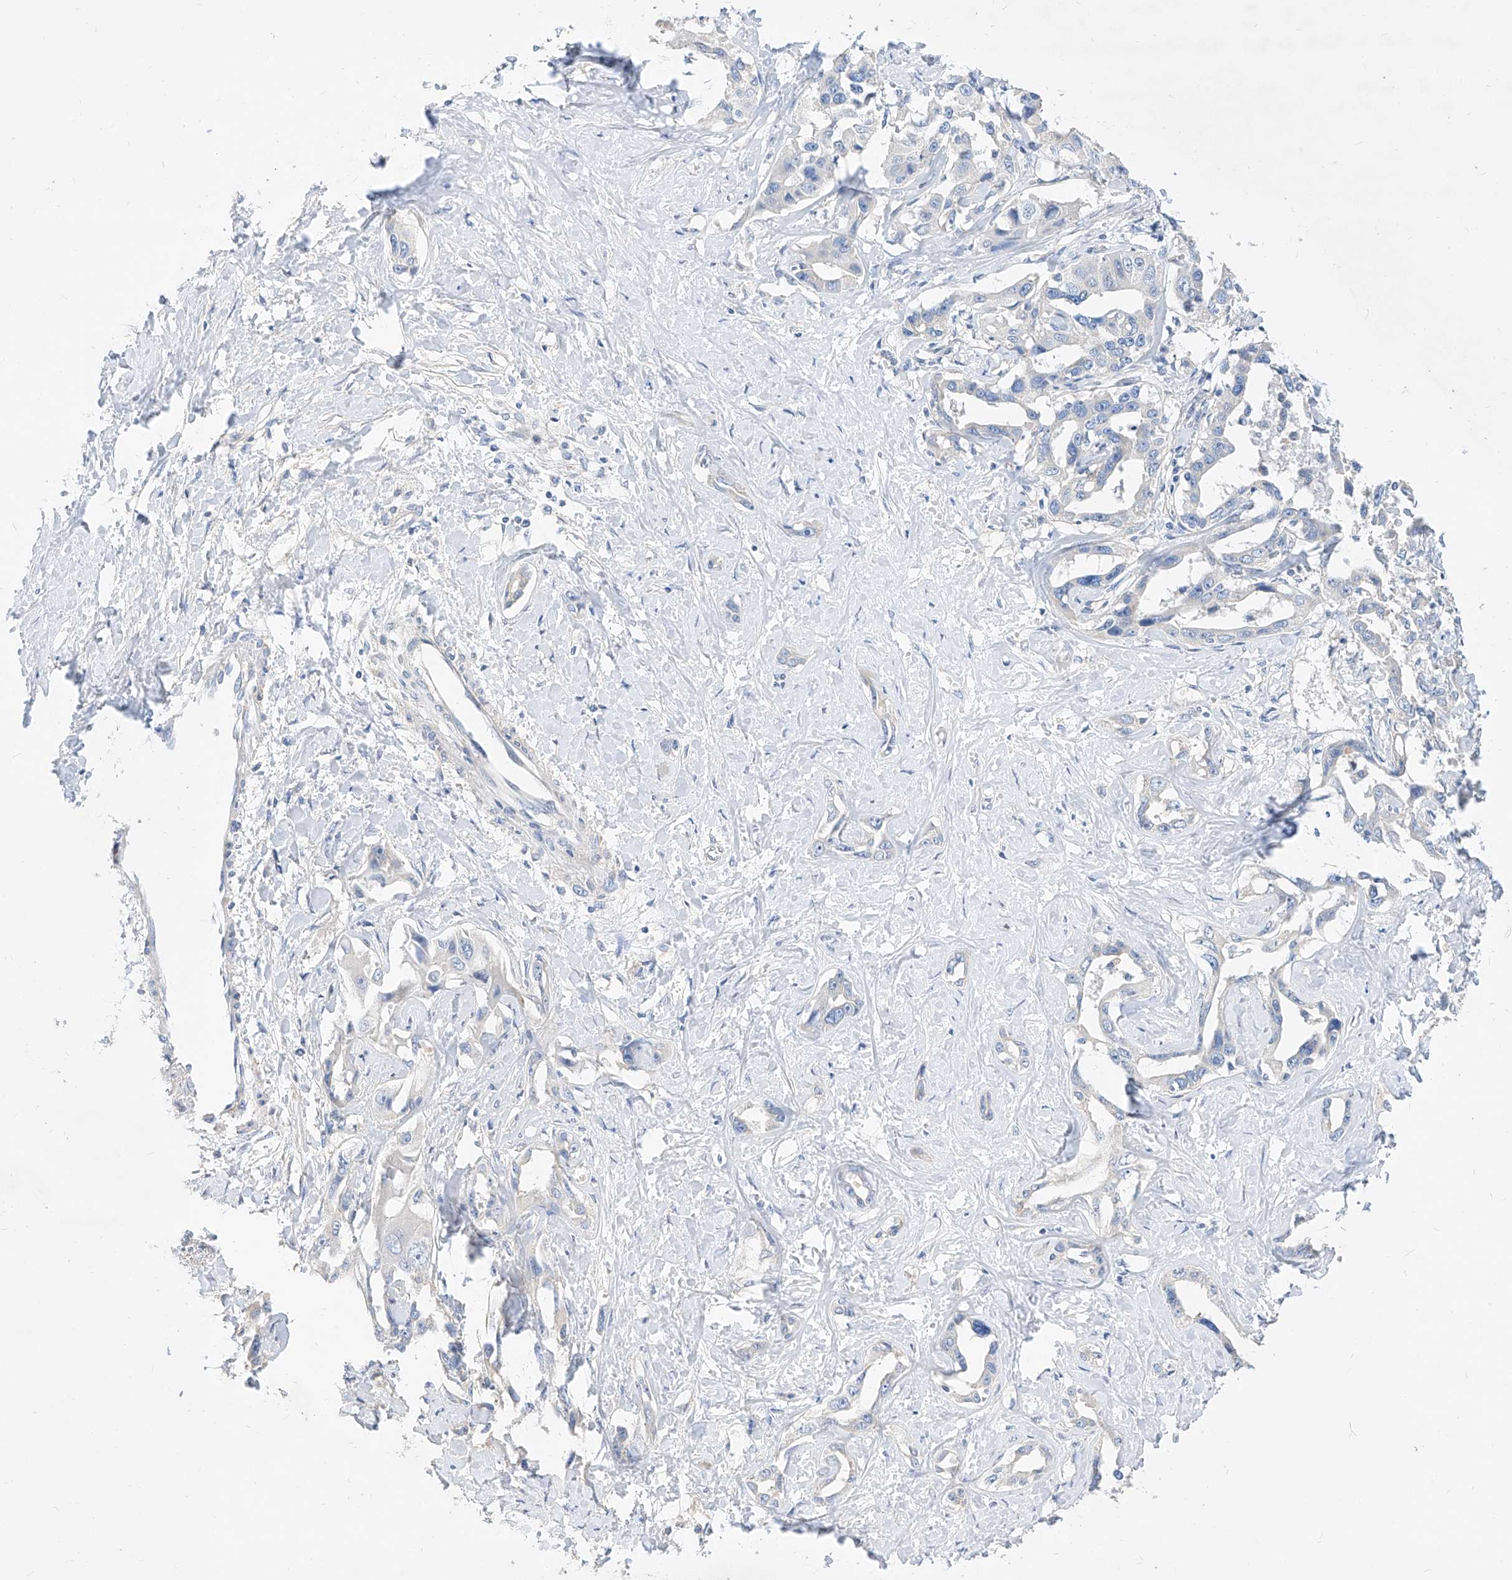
{"staining": {"intensity": "negative", "quantity": "none", "location": "none"}, "tissue": "liver cancer", "cell_type": "Tumor cells", "image_type": "cancer", "snomed": [{"axis": "morphology", "description": "Cholangiocarcinoma"}, {"axis": "topography", "description": "Liver"}], "caption": "DAB (3,3'-diaminobenzidine) immunohistochemical staining of human cholangiocarcinoma (liver) shows no significant staining in tumor cells.", "gene": "SCGB2A1", "patient": {"sex": "male", "age": 59}}